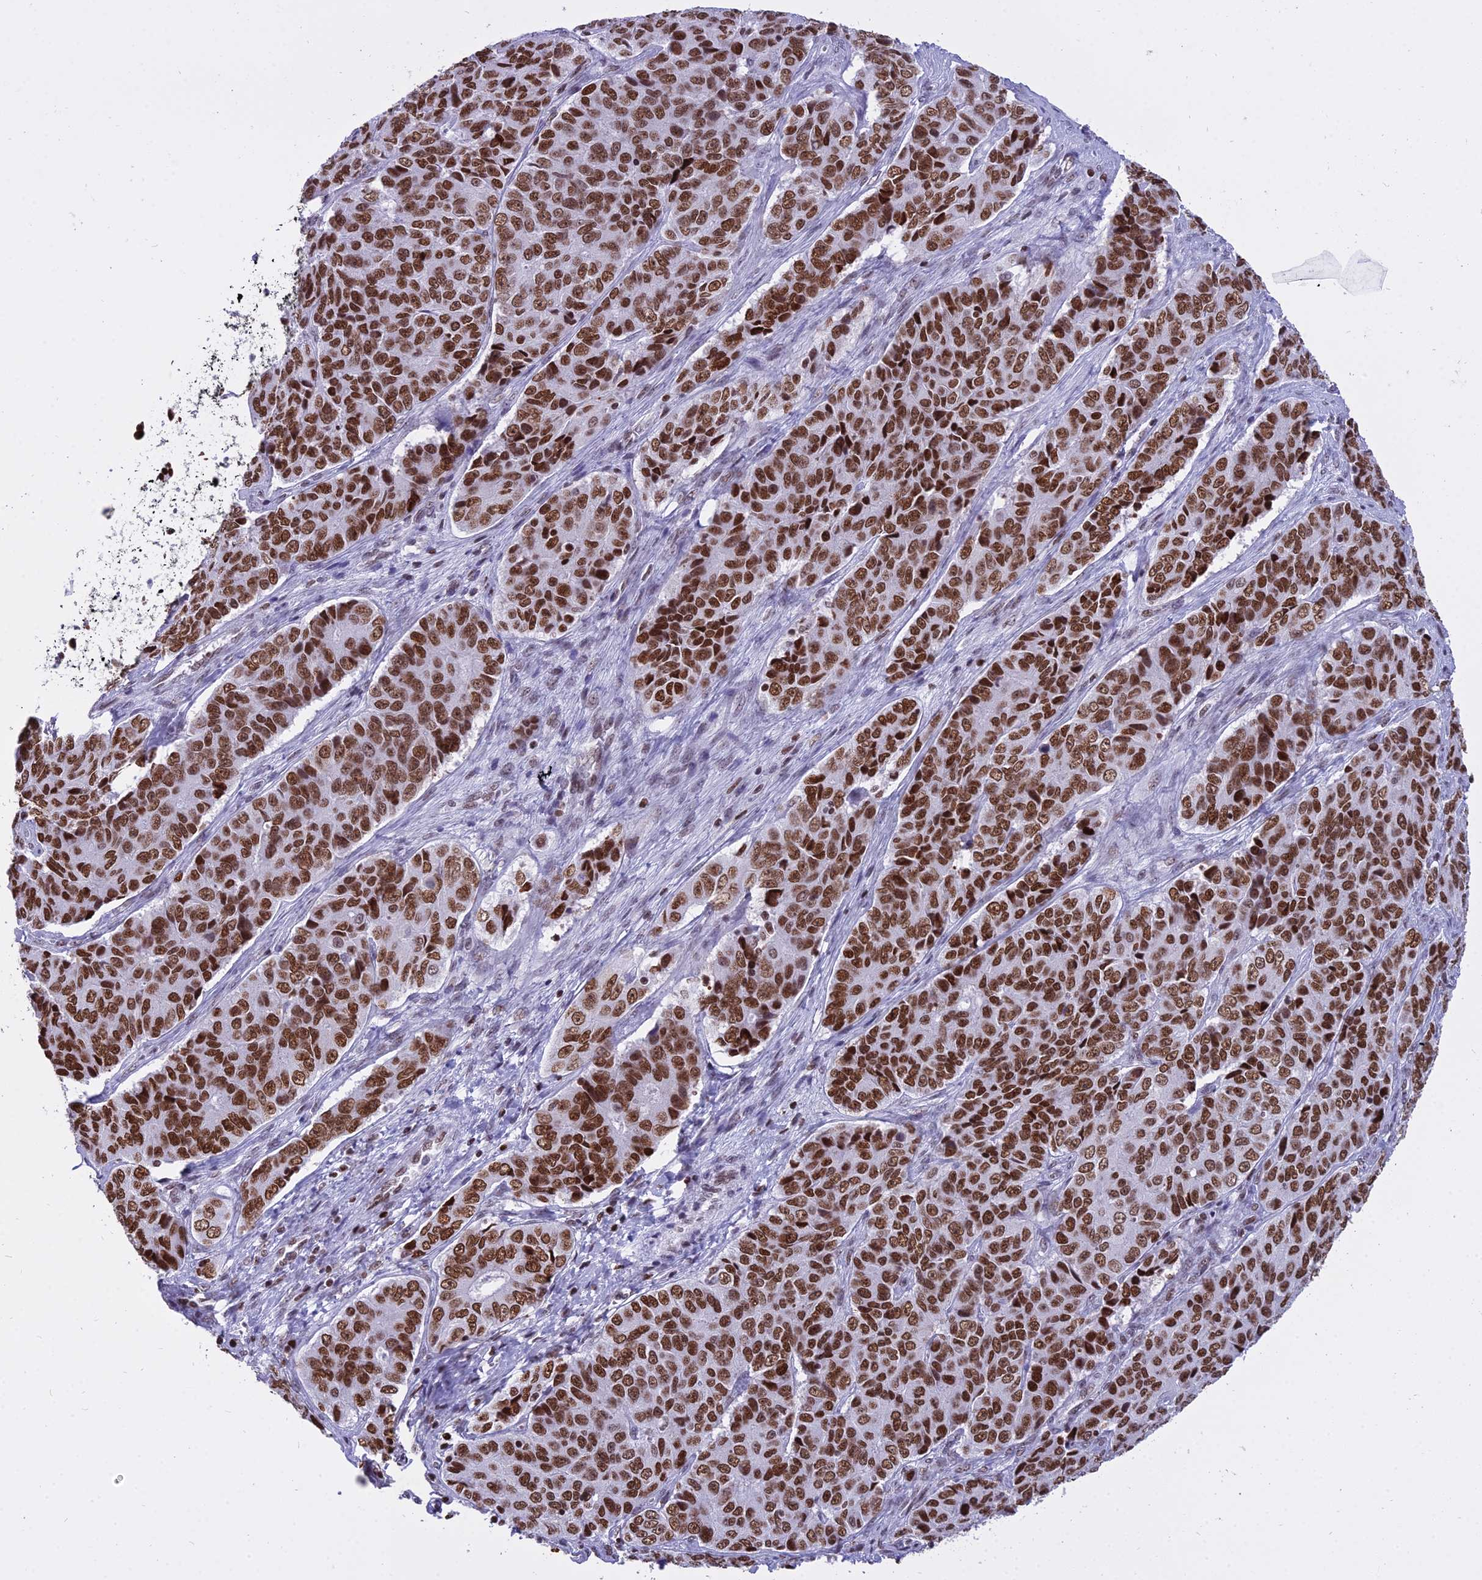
{"staining": {"intensity": "strong", "quantity": ">75%", "location": "nuclear"}, "tissue": "ovarian cancer", "cell_type": "Tumor cells", "image_type": "cancer", "snomed": [{"axis": "morphology", "description": "Carcinoma, endometroid"}, {"axis": "topography", "description": "Ovary"}], "caption": "Endometroid carcinoma (ovarian) stained for a protein (brown) demonstrates strong nuclear positive expression in about >75% of tumor cells.", "gene": "PARP1", "patient": {"sex": "female", "age": 51}}